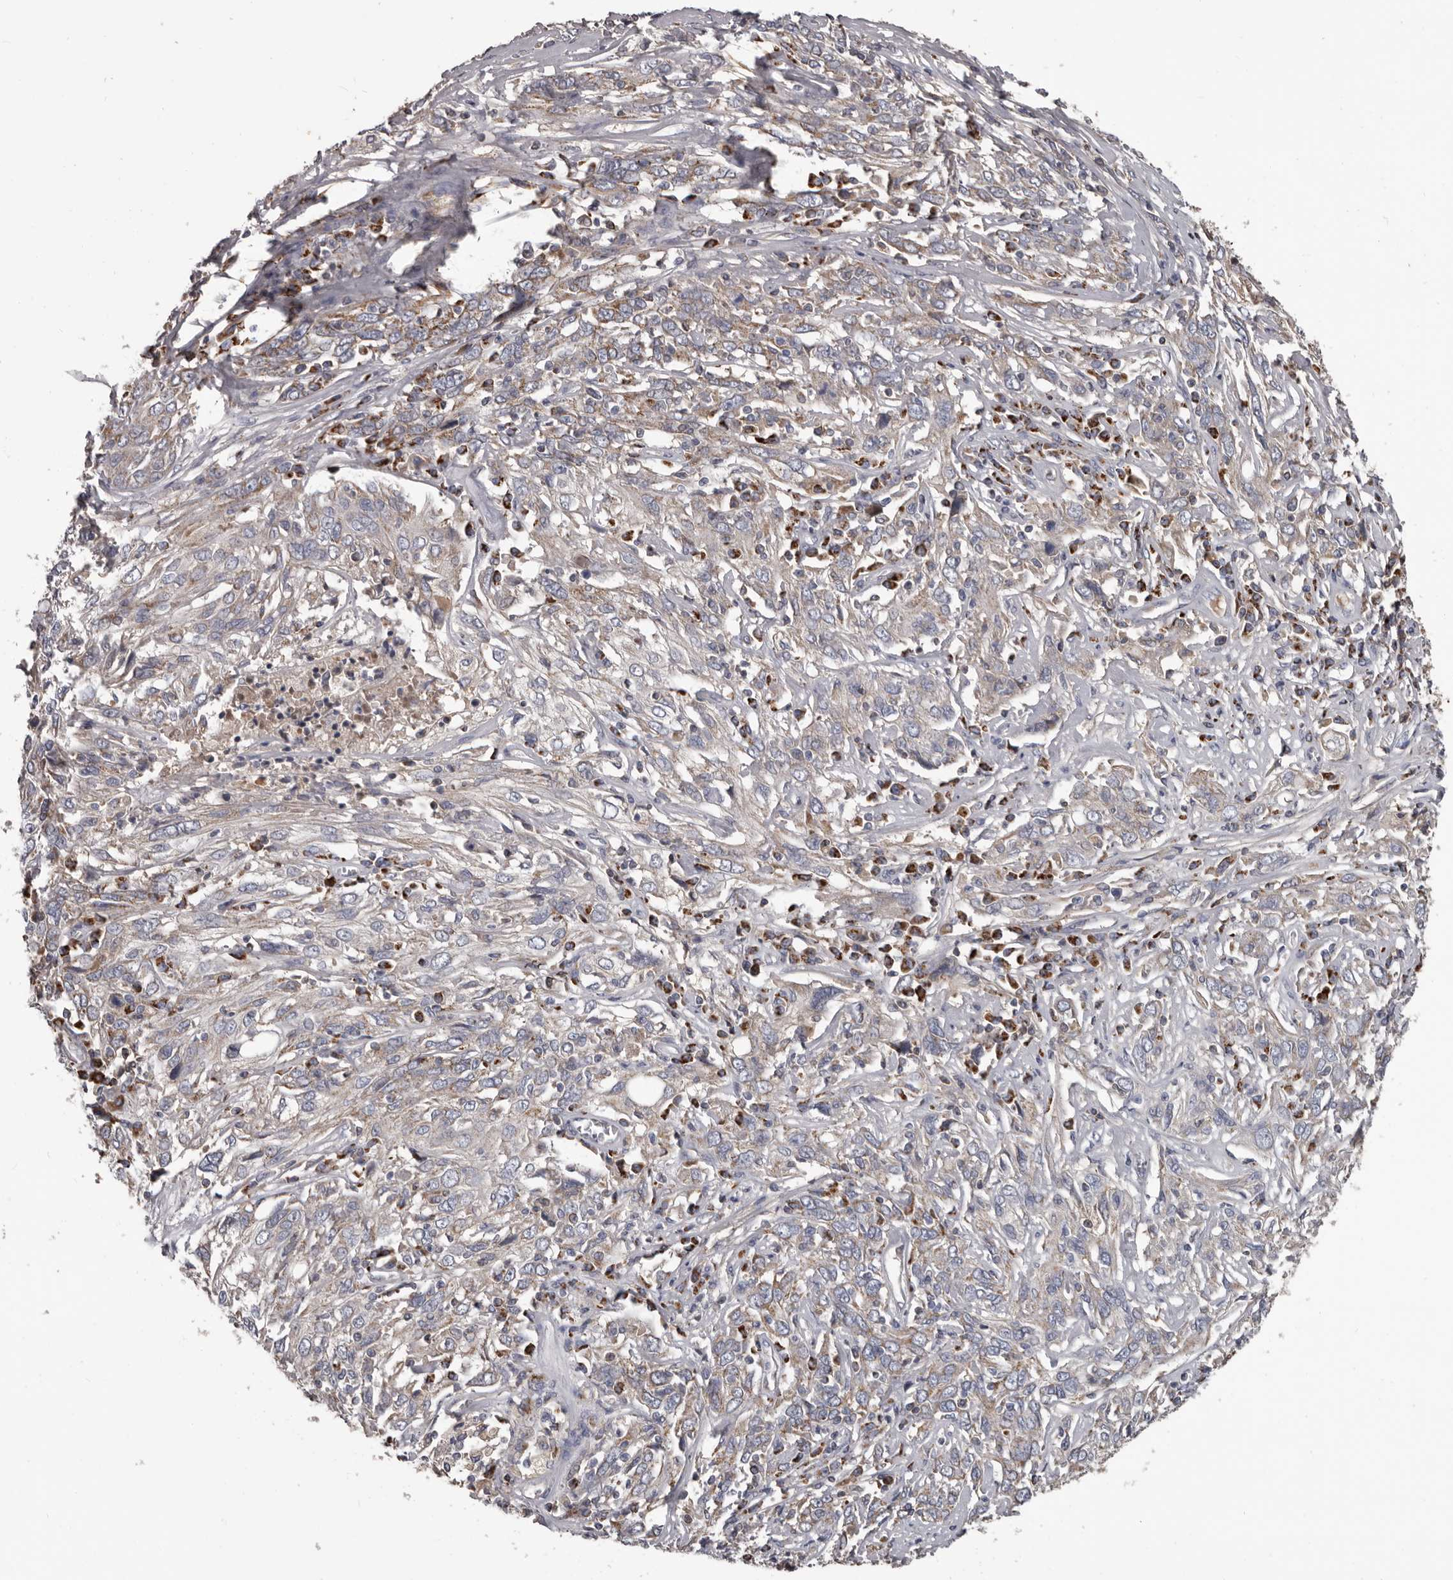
{"staining": {"intensity": "weak", "quantity": "<25%", "location": "cytoplasmic/membranous"}, "tissue": "cervical cancer", "cell_type": "Tumor cells", "image_type": "cancer", "snomed": [{"axis": "morphology", "description": "Squamous cell carcinoma, NOS"}, {"axis": "topography", "description": "Cervix"}], "caption": "The image reveals no staining of tumor cells in cervical cancer. (IHC, brightfield microscopy, high magnification).", "gene": "ALDH5A1", "patient": {"sex": "female", "age": 46}}